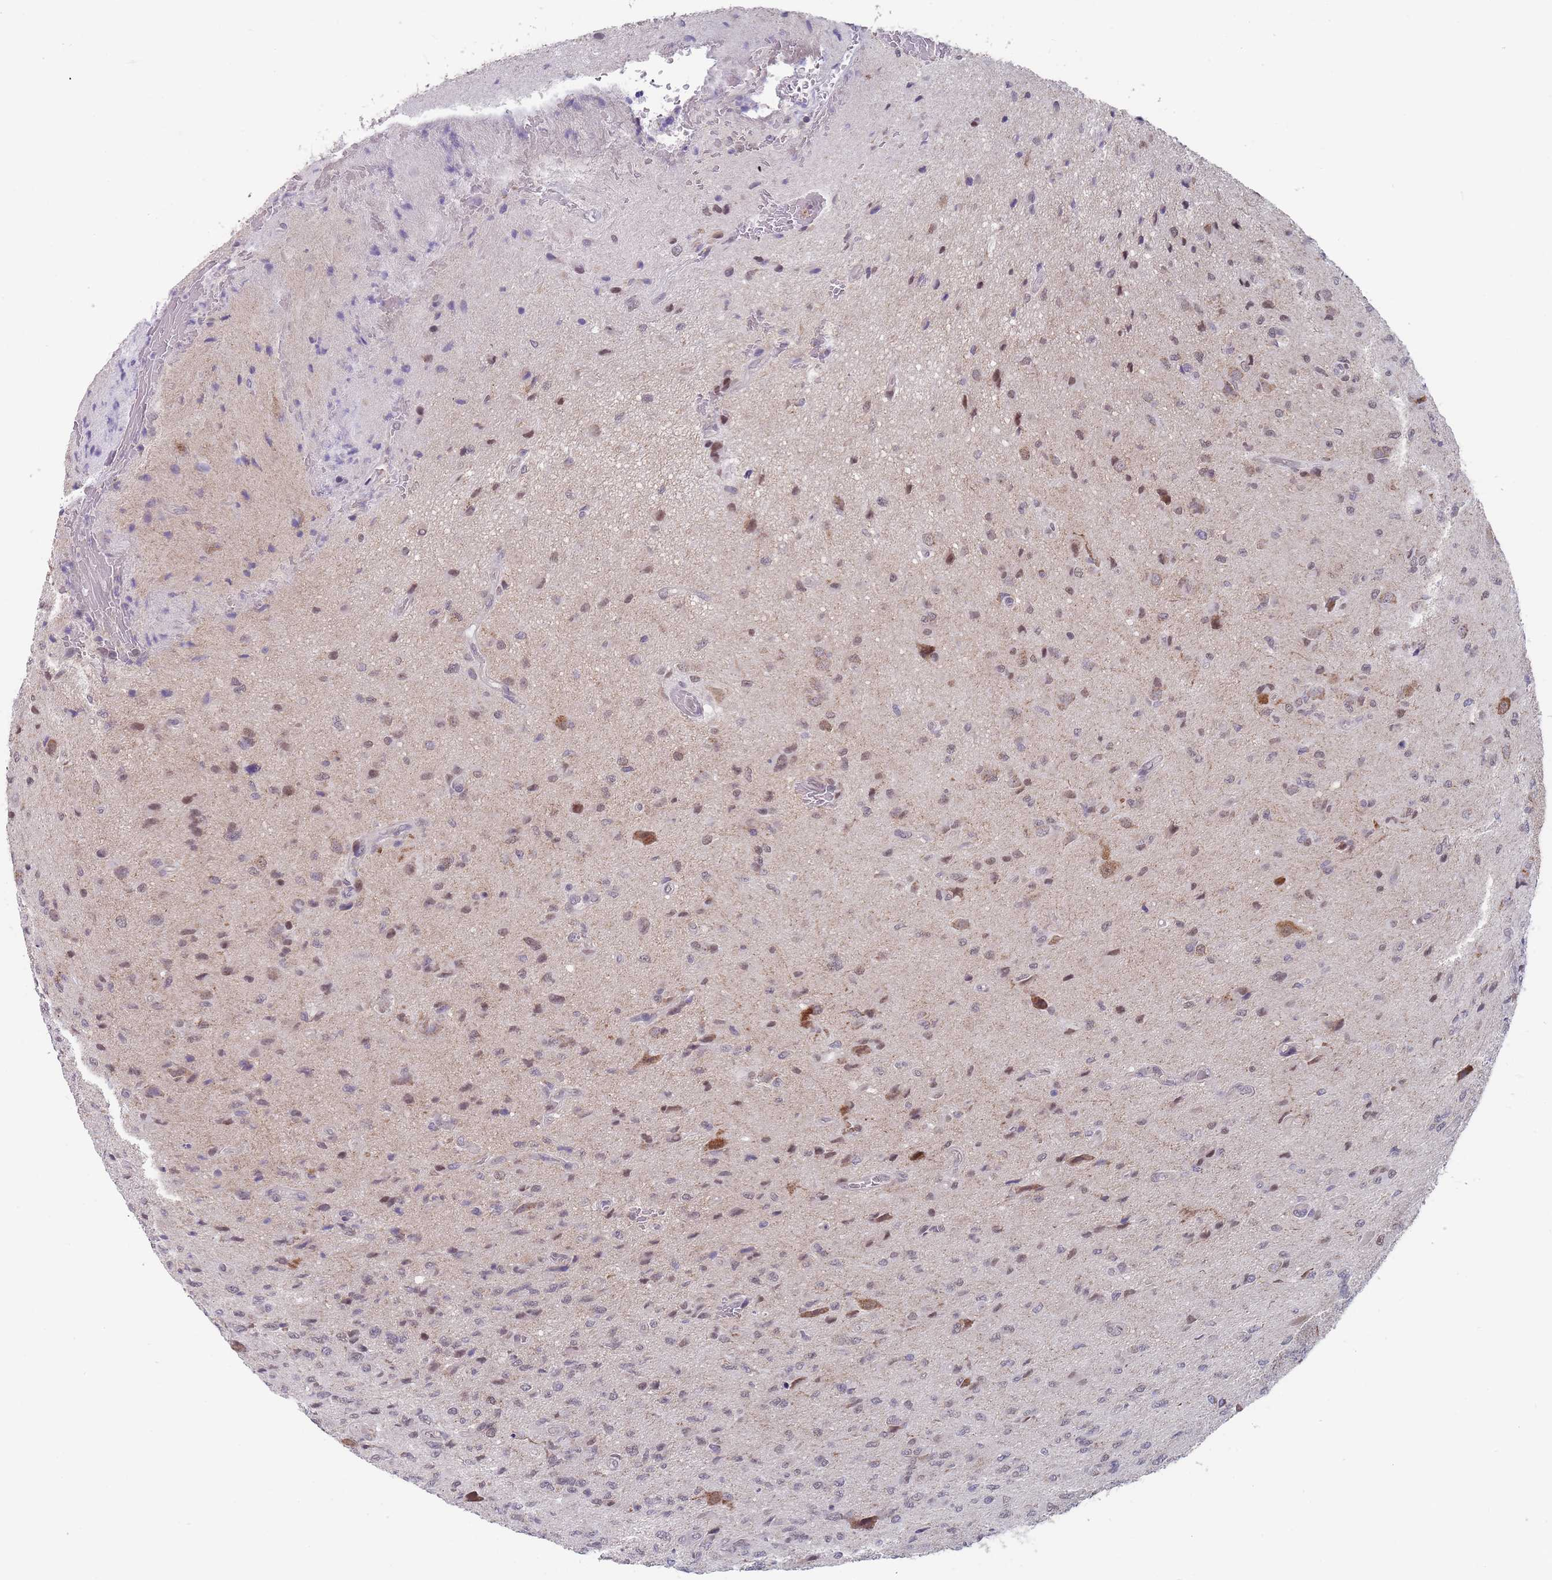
{"staining": {"intensity": "moderate", "quantity": "25%-75%", "location": "nuclear"}, "tissue": "glioma", "cell_type": "Tumor cells", "image_type": "cancer", "snomed": [{"axis": "morphology", "description": "Glioma, malignant, High grade"}, {"axis": "topography", "description": "Brain"}], "caption": "A micrograph of glioma stained for a protein exhibits moderate nuclear brown staining in tumor cells.", "gene": "PEX7", "patient": {"sex": "male", "age": 36}}